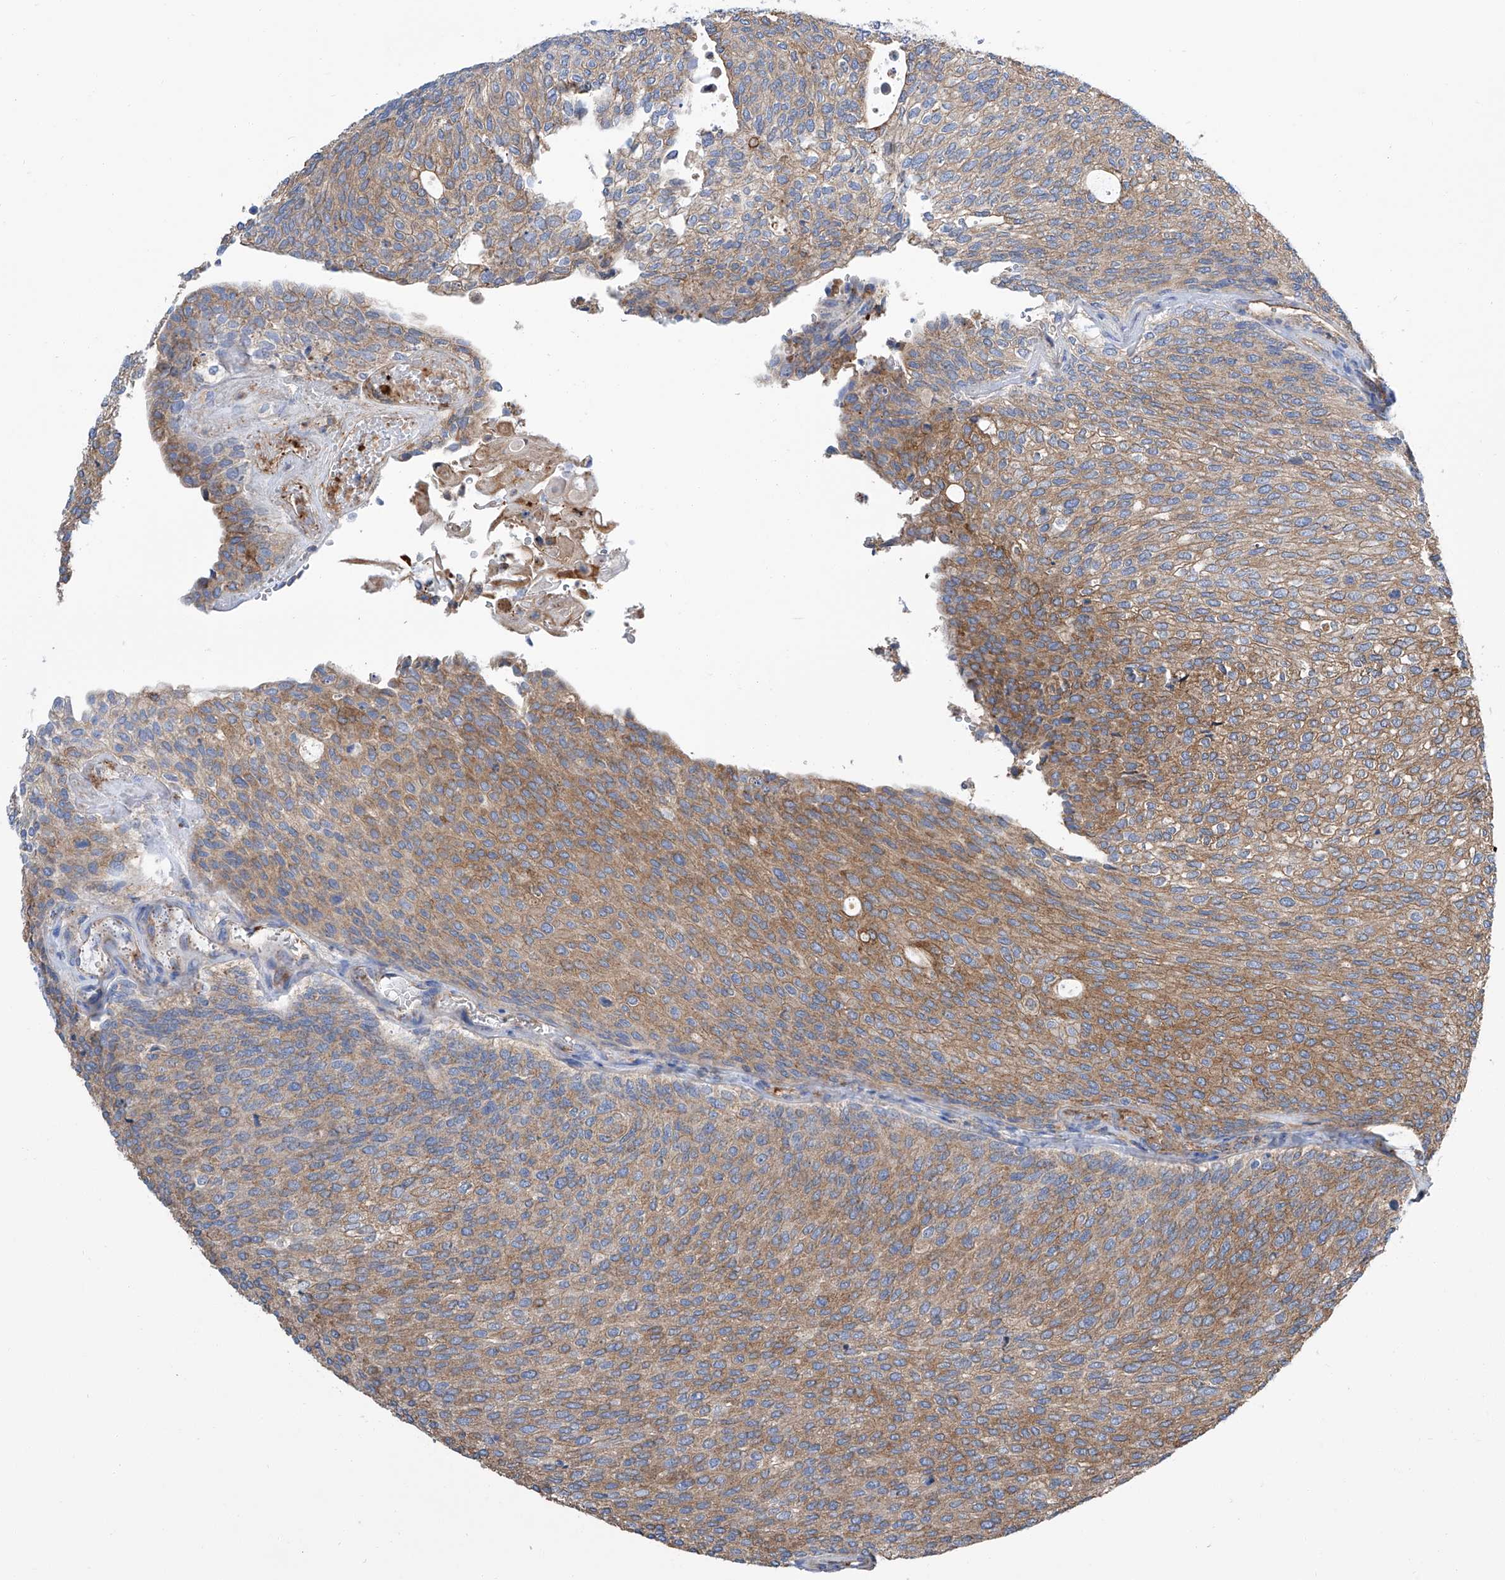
{"staining": {"intensity": "moderate", "quantity": ">75%", "location": "cytoplasmic/membranous"}, "tissue": "urothelial cancer", "cell_type": "Tumor cells", "image_type": "cancer", "snomed": [{"axis": "morphology", "description": "Urothelial carcinoma, Low grade"}, {"axis": "topography", "description": "Urinary bladder"}], "caption": "Urothelial carcinoma (low-grade) tissue demonstrates moderate cytoplasmic/membranous positivity in about >75% of tumor cells", "gene": "GPT", "patient": {"sex": "female", "age": 79}}